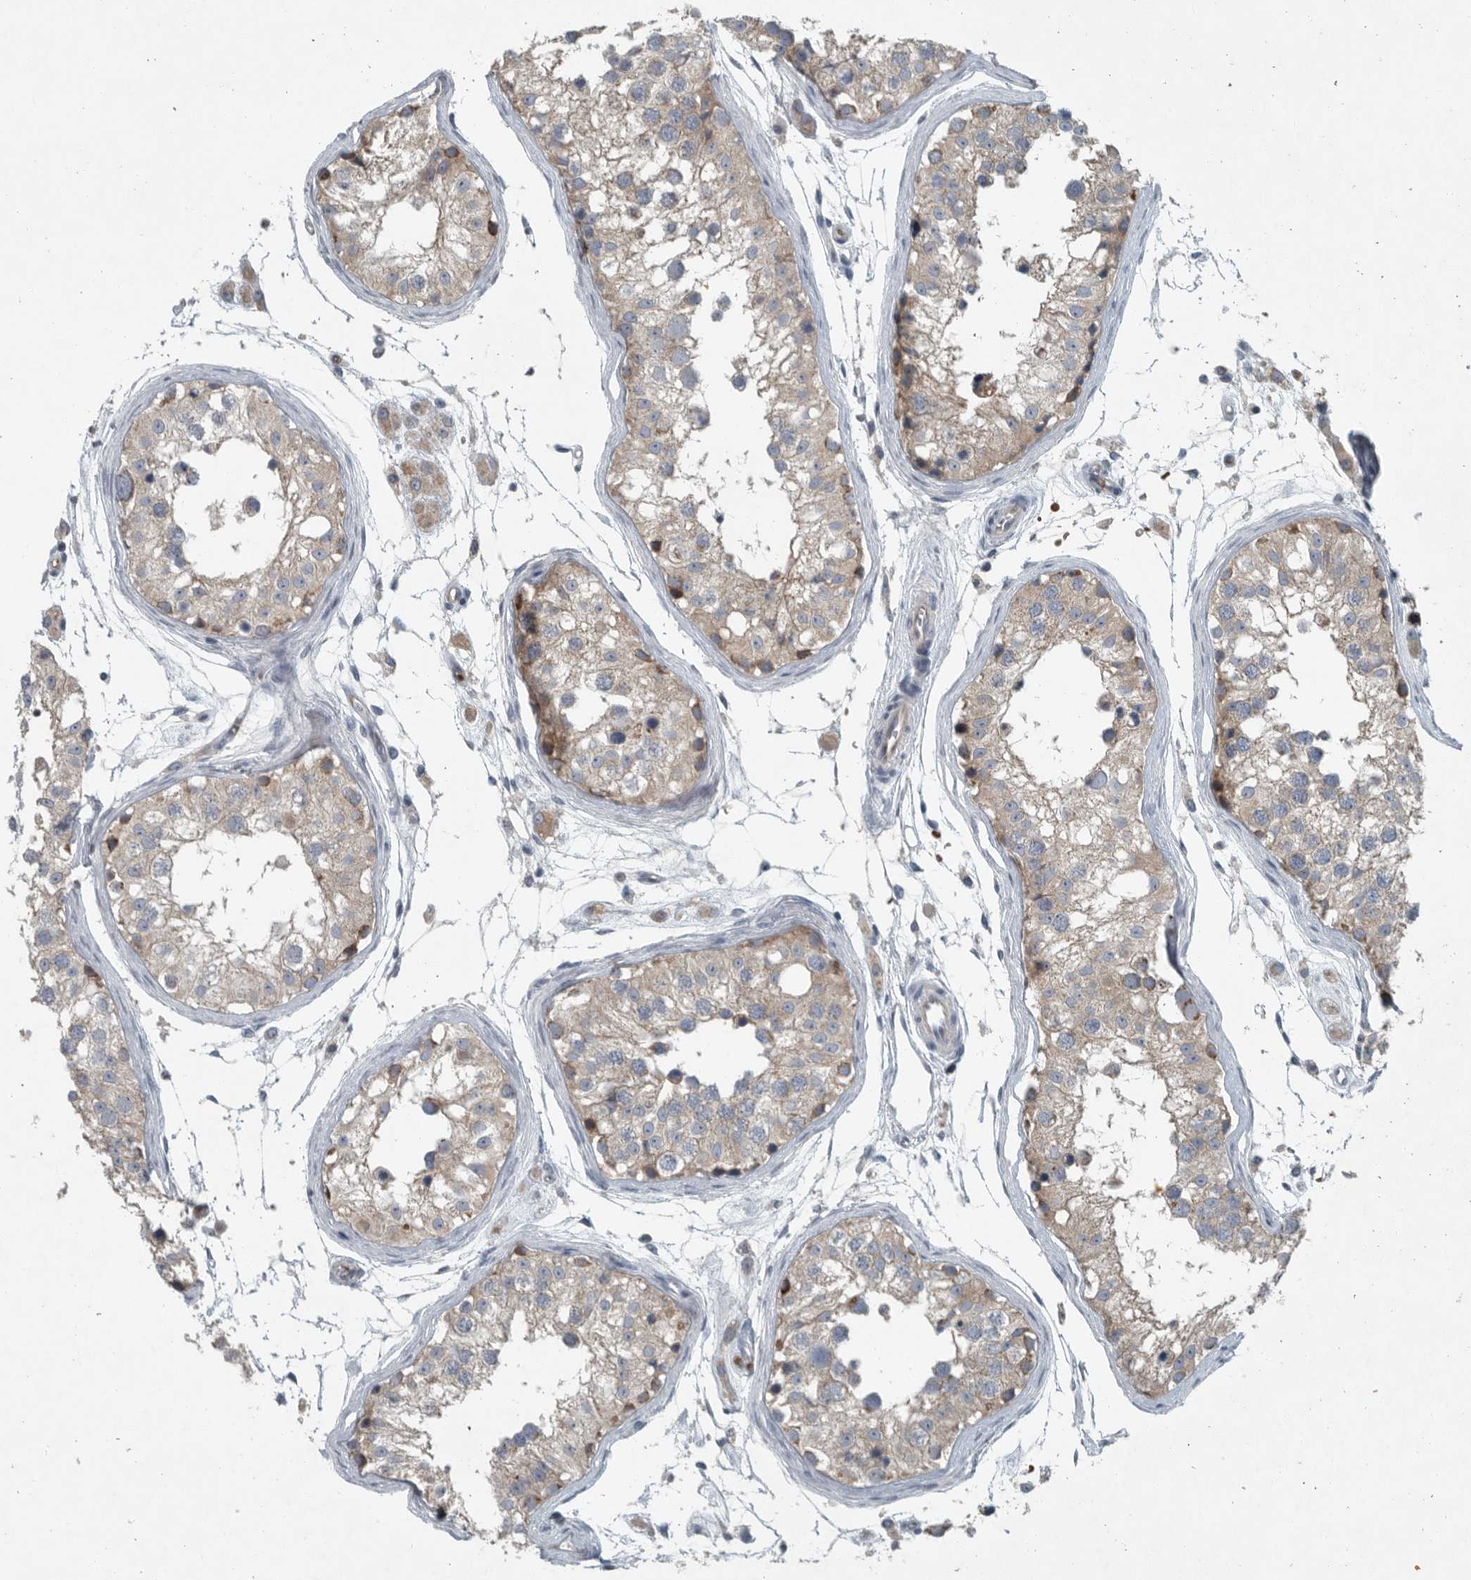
{"staining": {"intensity": "moderate", "quantity": "<25%", "location": "cytoplasmic/membranous"}, "tissue": "testis", "cell_type": "Cells in seminiferous ducts", "image_type": "normal", "snomed": [{"axis": "morphology", "description": "Normal tissue, NOS"}, {"axis": "morphology", "description": "Adenocarcinoma, metastatic, NOS"}, {"axis": "topography", "description": "Testis"}], "caption": "Immunohistochemical staining of benign testis shows moderate cytoplasmic/membranous protein staining in about <25% of cells in seminiferous ducts. The staining is performed using DAB brown chromogen to label protein expression. The nuclei are counter-stained blue using hematoxylin.", "gene": "MPP3", "patient": {"sex": "male", "age": 26}}